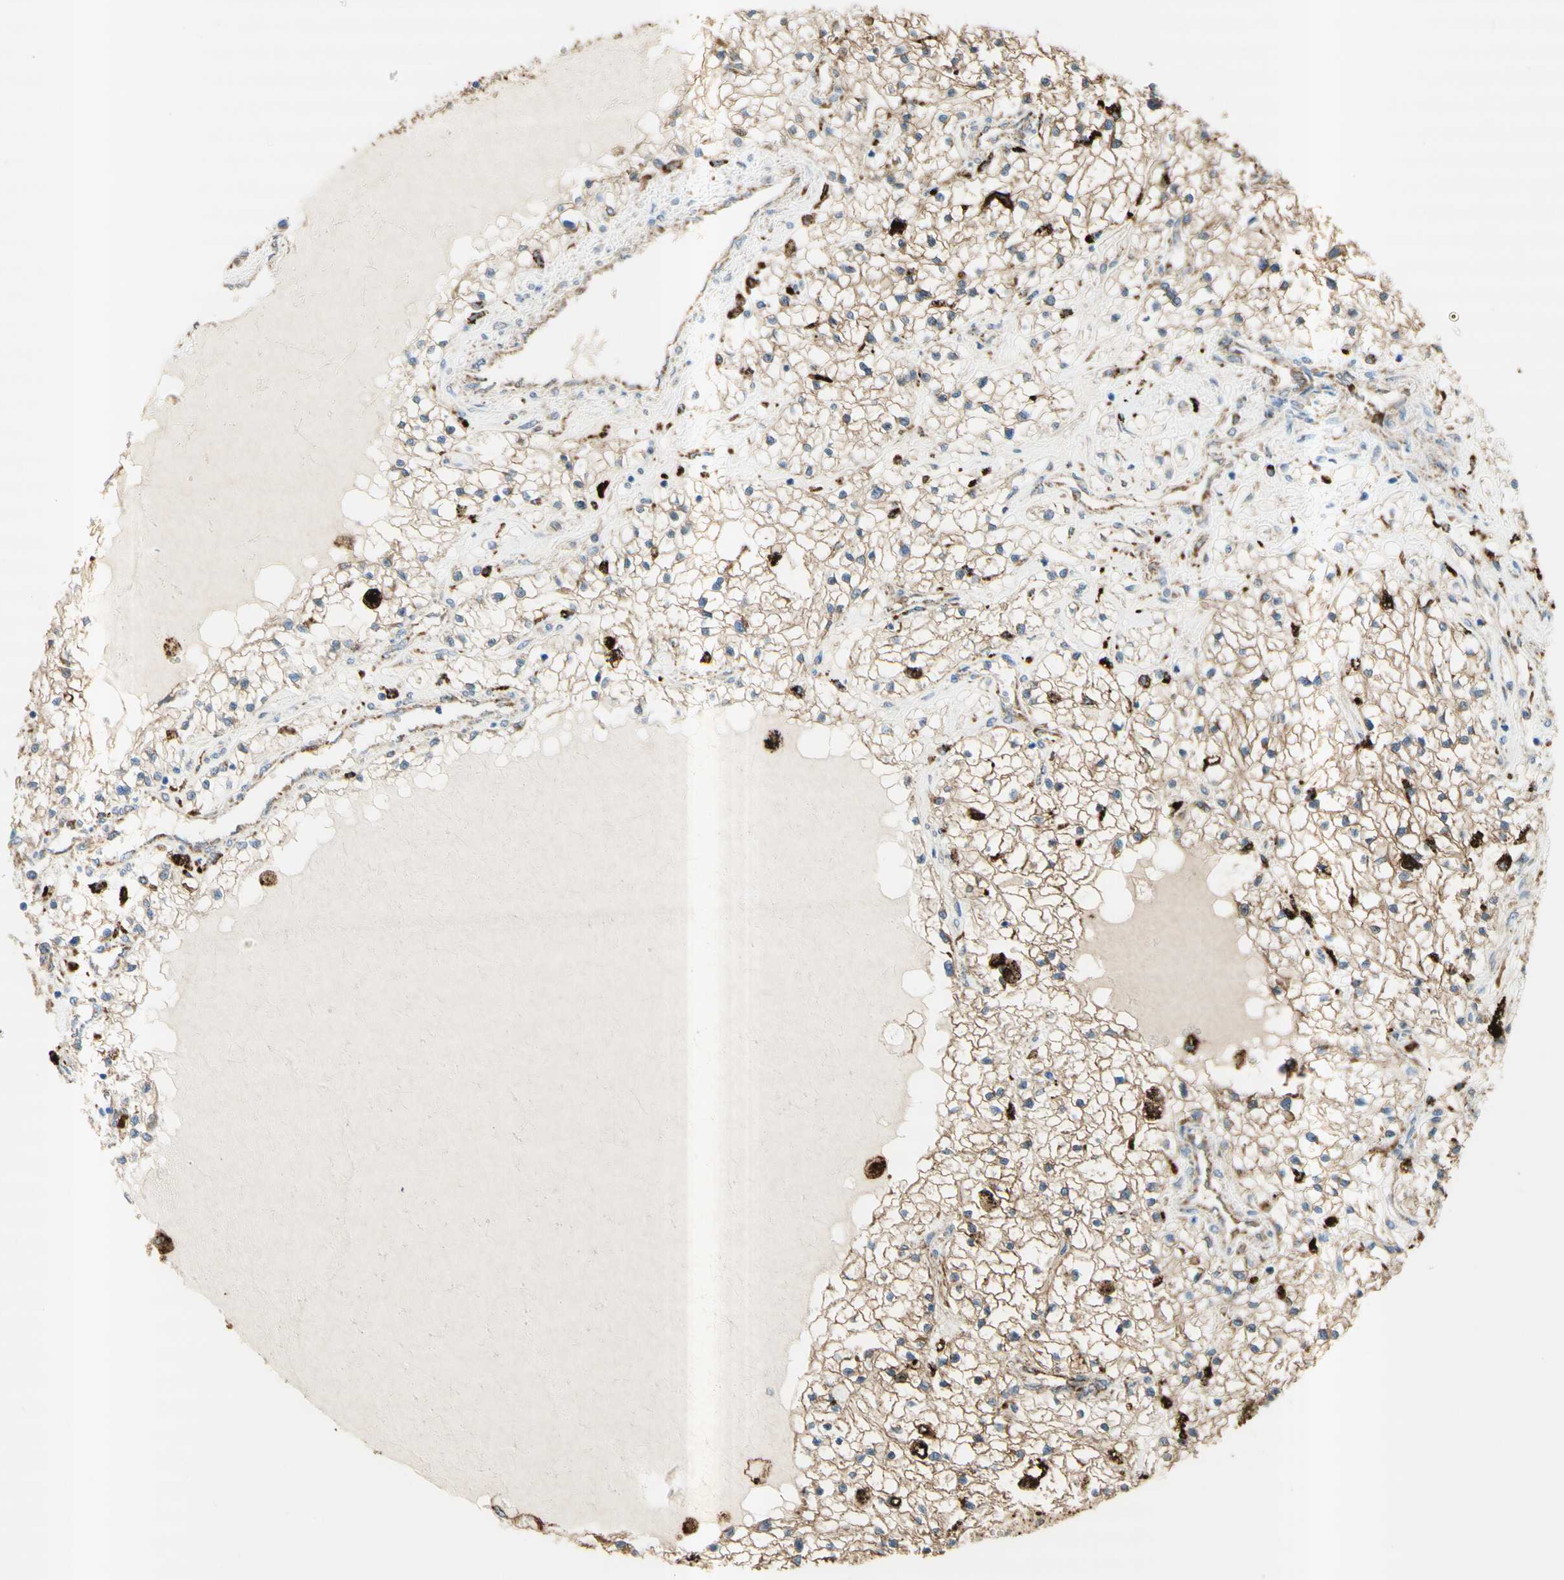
{"staining": {"intensity": "moderate", "quantity": ">75%", "location": "cytoplasmic/membranous"}, "tissue": "renal cancer", "cell_type": "Tumor cells", "image_type": "cancer", "snomed": [{"axis": "morphology", "description": "Adenocarcinoma, NOS"}, {"axis": "topography", "description": "Kidney"}], "caption": "Human adenocarcinoma (renal) stained with a protein marker displays moderate staining in tumor cells.", "gene": "URB2", "patient": {"sex": "male", "age": 68}}